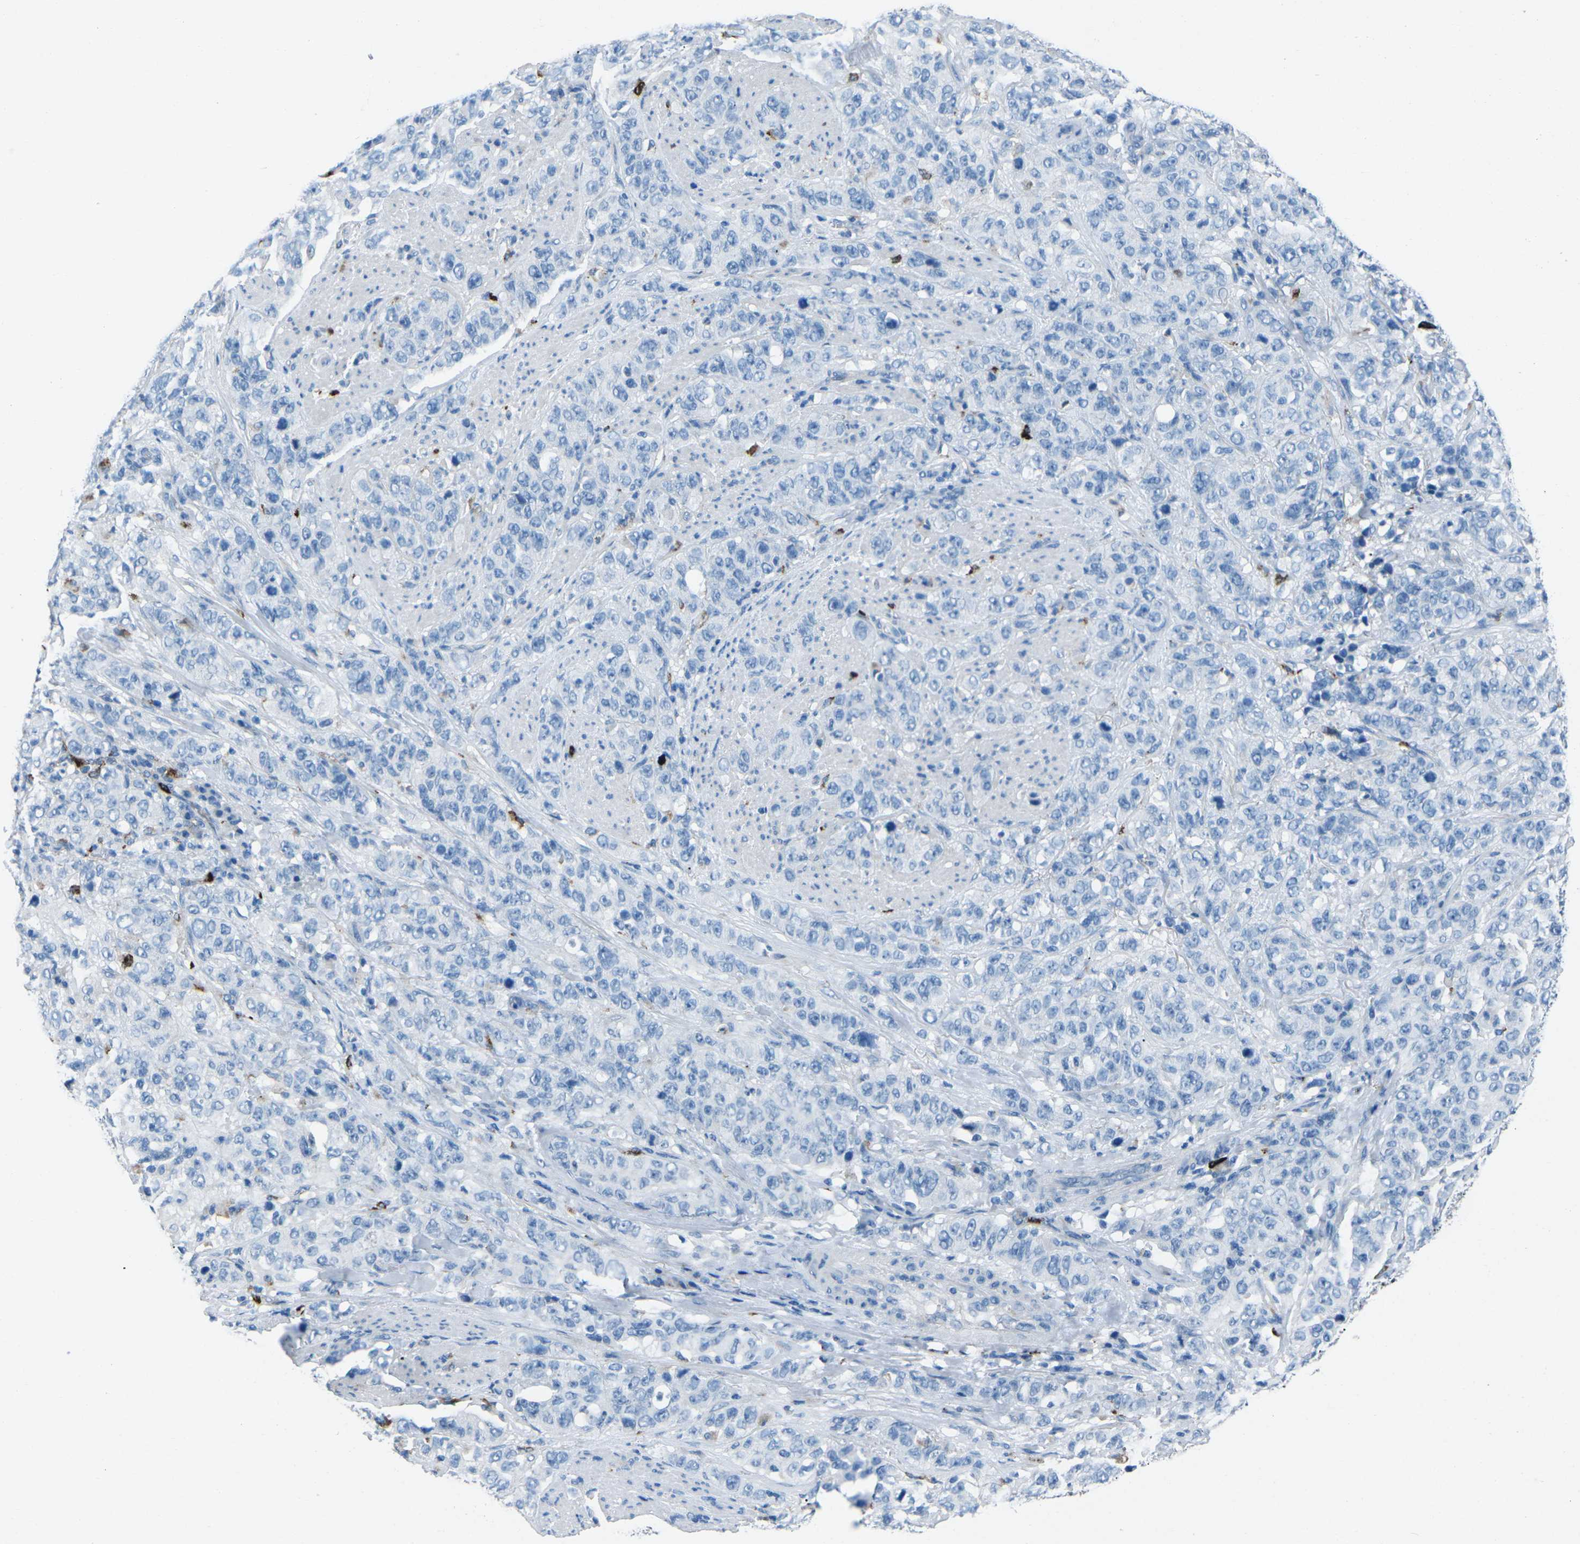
{"staining": {"intensity": "negative", "quantity": "none", "location": "none"}, "tissue": "stomach cancer", "cell_type": "Tumor cells", "image_type": "cancer", "snomed": [{"axis": "morphology", "description": "Adenocarcinoma, NOS"}, {"axis": "topography", "description": "Stomach"}], "caption": "High power microscopy histopathology image of an IHC micrograph of adenocarcinoma (stomach), revealing no significant expression in tumor cells. The staining was performed using DAB to visualize the protein expression in brown, while the nuclei were stained in blue with hematoxylin (Magnification: 20x).", "gene": "FCN1", "patient": {"sex": "male", "age": 48}}